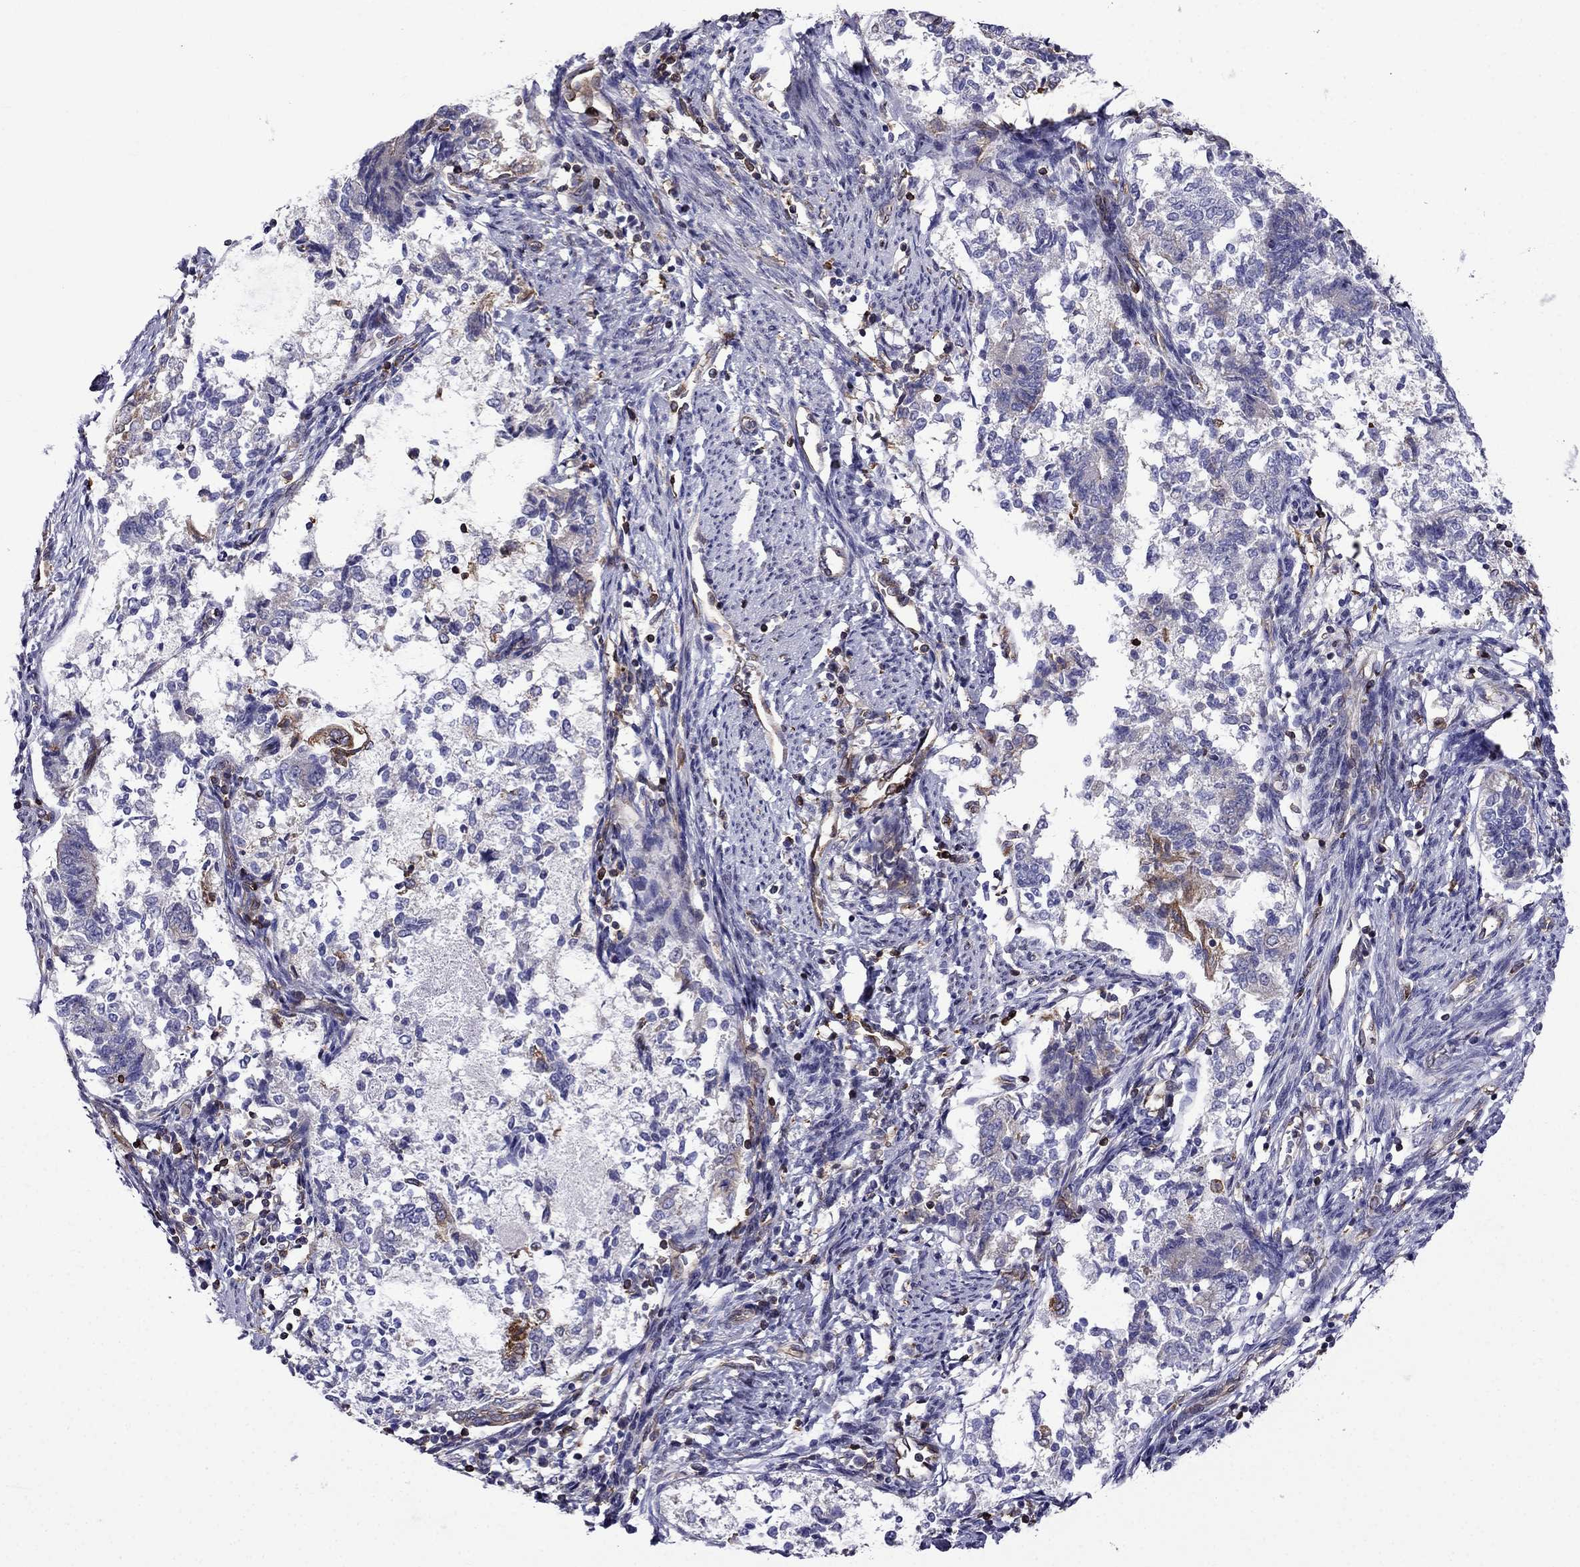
{"staining": {"intensity": "moderate", "quantity": "<25%", "location": "cytoplasmic/membranous"}, "tissue": "endometrial cancer", "cell_type": "Tumor cells", "image_type": "cancer", "snomed": [{"axis": "morphology", "description": "Adenocarcinoma, NOS"}, {"axis": "topography", "description": "Endometrium"}], "caption": "Immunohistochemistry (IHC) histopathology image of neoplastic tissue: human endometrial cancer stained using immunohistochemistry (IHC) reveals low levels of moderate protein expression localized specifically in the cytoplasmic/membranous of tumor cells, appearing as a cytoplasmic/membranous brown color.", "gene": "GNAL", "patient": {"sex": "female", "age": 65}}